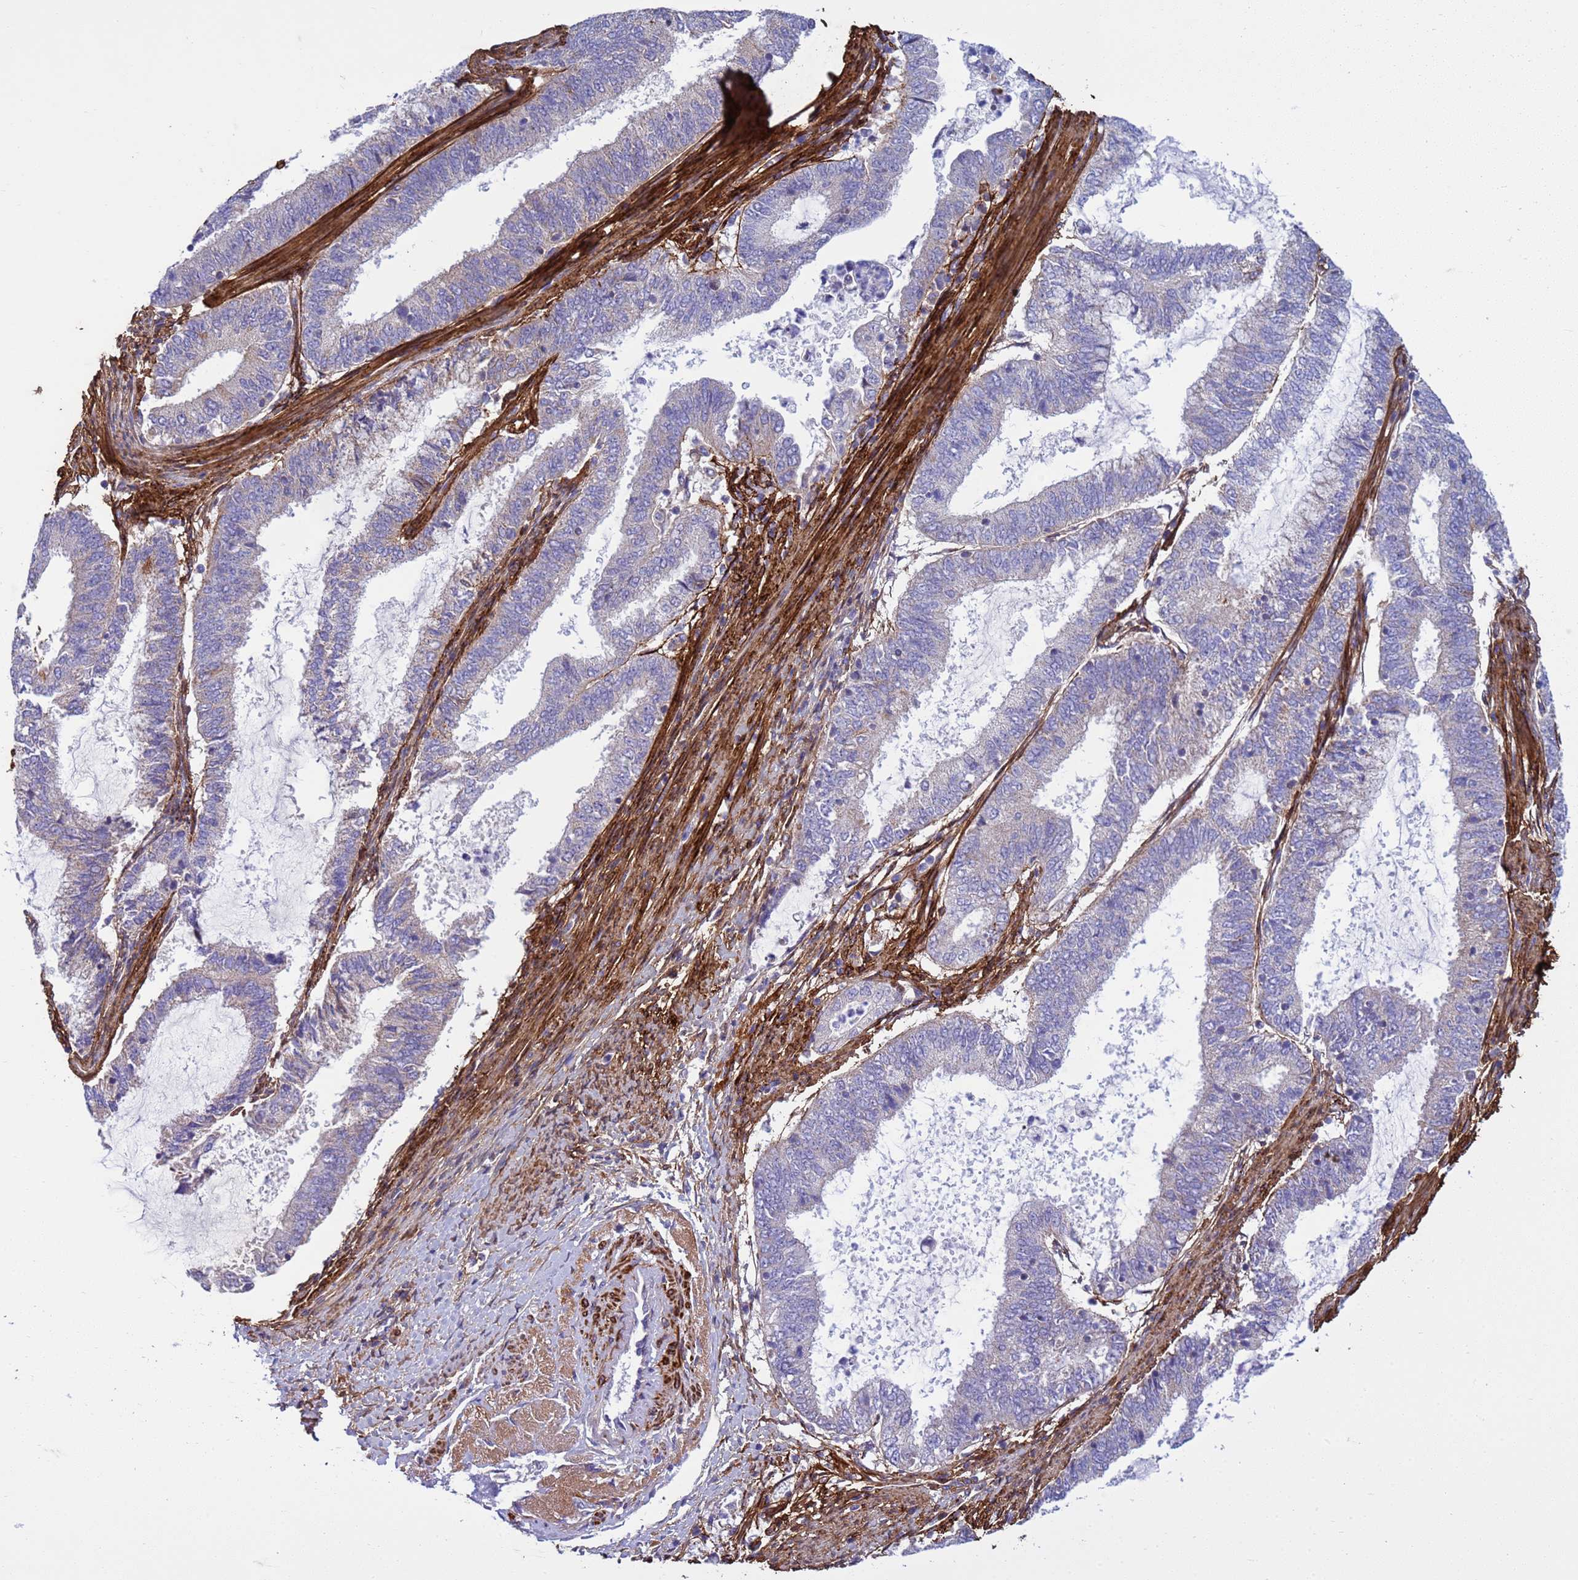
{"staining": {"intensity": "negative", "quantity": "none", "location": "none"}, "tissue": "endometrial cancer", "cell_type": "Tumor cells", "image_type": "cancer", "snomed": [{"axis": "morphology", "description": "Adenocarcinoma, NOS"}, {"axis": "topography", "description": "Endometrium"}], "caption": "A photomicrograph of endometrial adenocarcinoma stained for a protein shows no brown staining in tumor cells.", "gene": "P2RX7", "patient": {"sex": "female", "age": 51}}